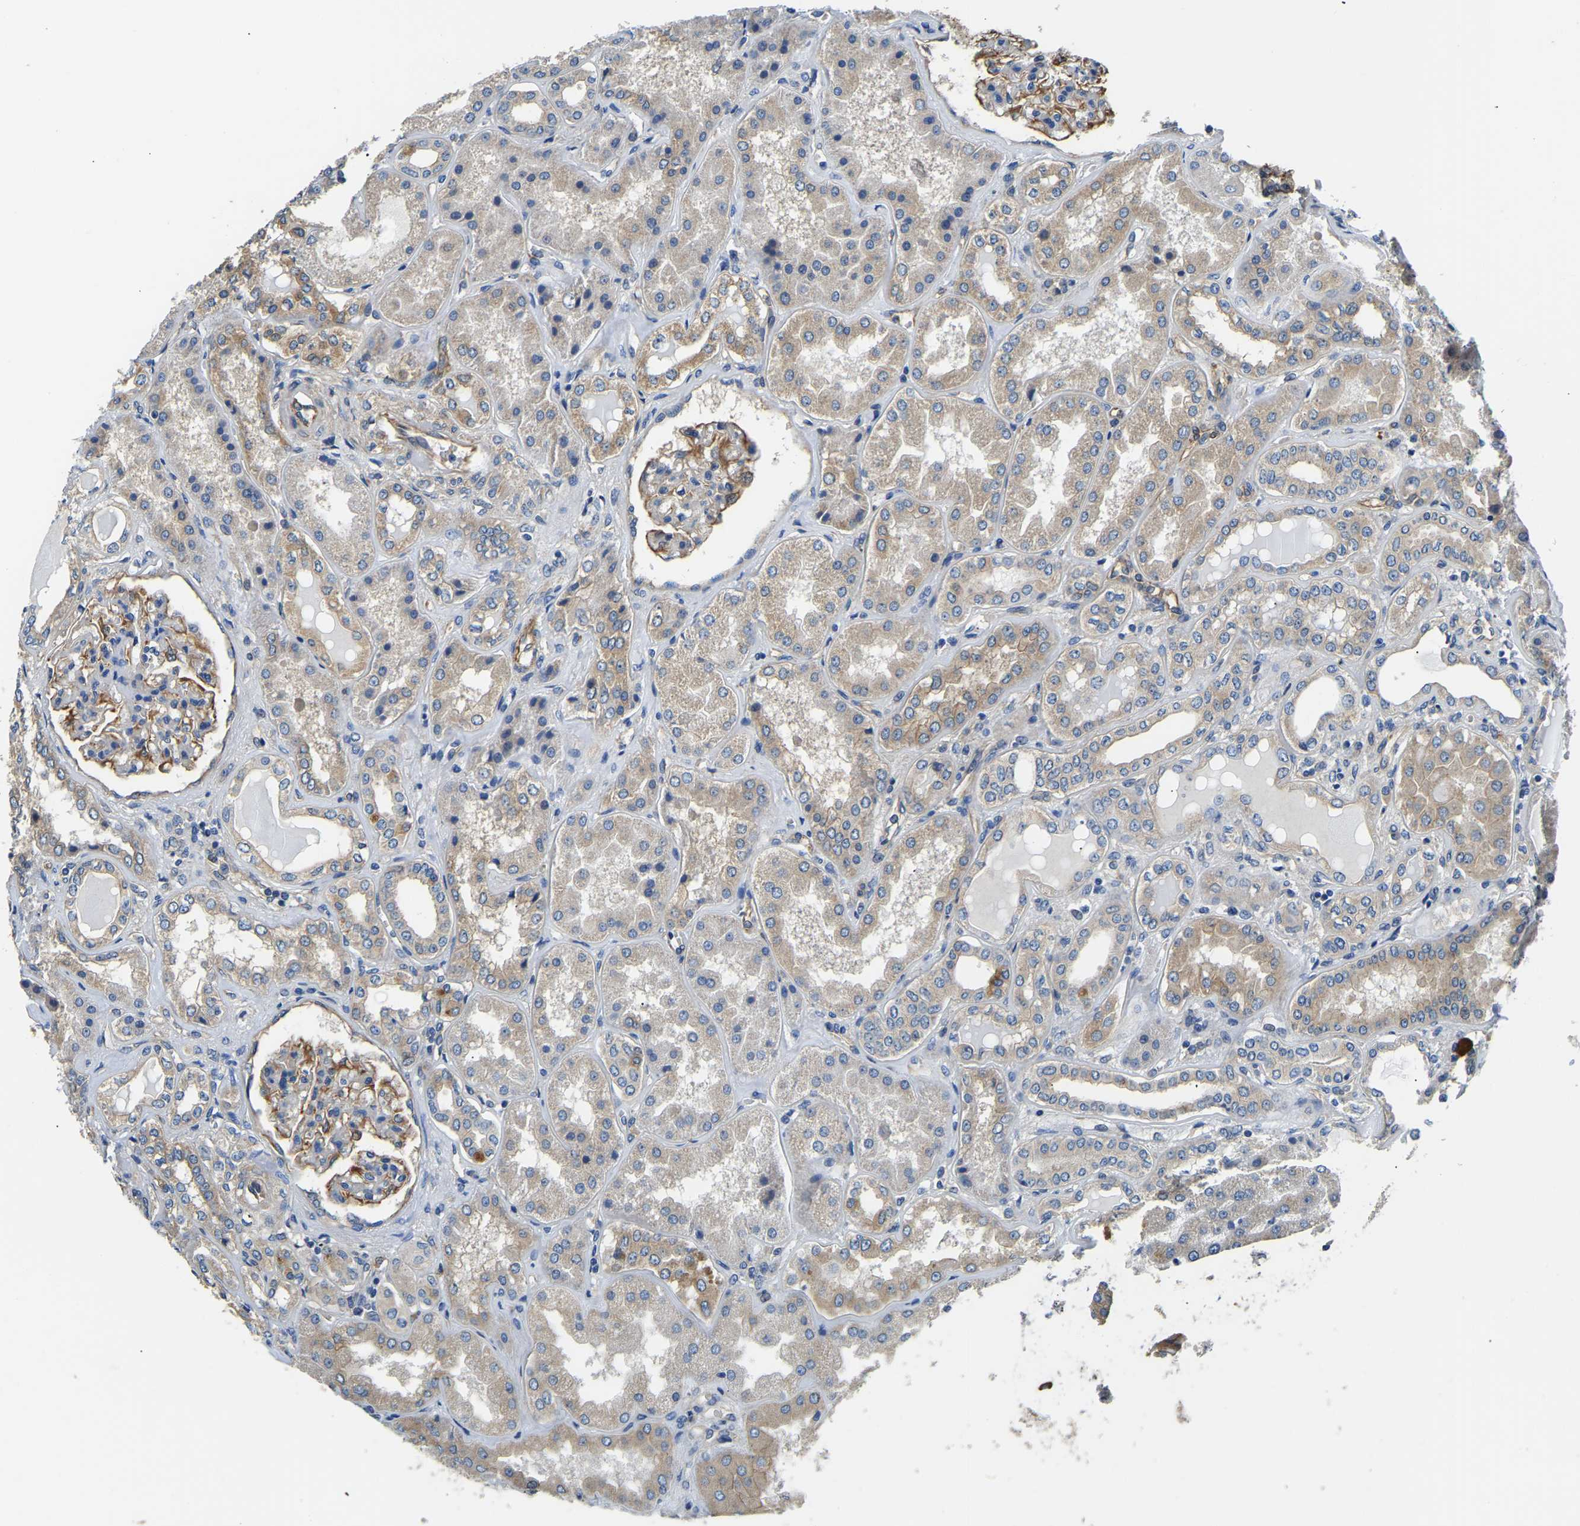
{"staining": {"intensity": "moderate", "quantity": "25%-75%", "location": "cytoplasmic/membranous"}, "tissue": "kidney", "cell_type": "Cells in glomeruli", "image_type": "normal", "snomed": [{"axis": "morphology", "description": "Normal tissue, NOS"}, {"axis": "topography", "description": "Kidney"}], "caption": "About 25%-75% of cells in glomeruli in unremarkable kidney exhibit moderate cytoplasmic/membranous protein positivity as visualized by brown immunohistochemical staining.", "gene": "CSDE1", "patient": {"sex": "female", "age": 56}}